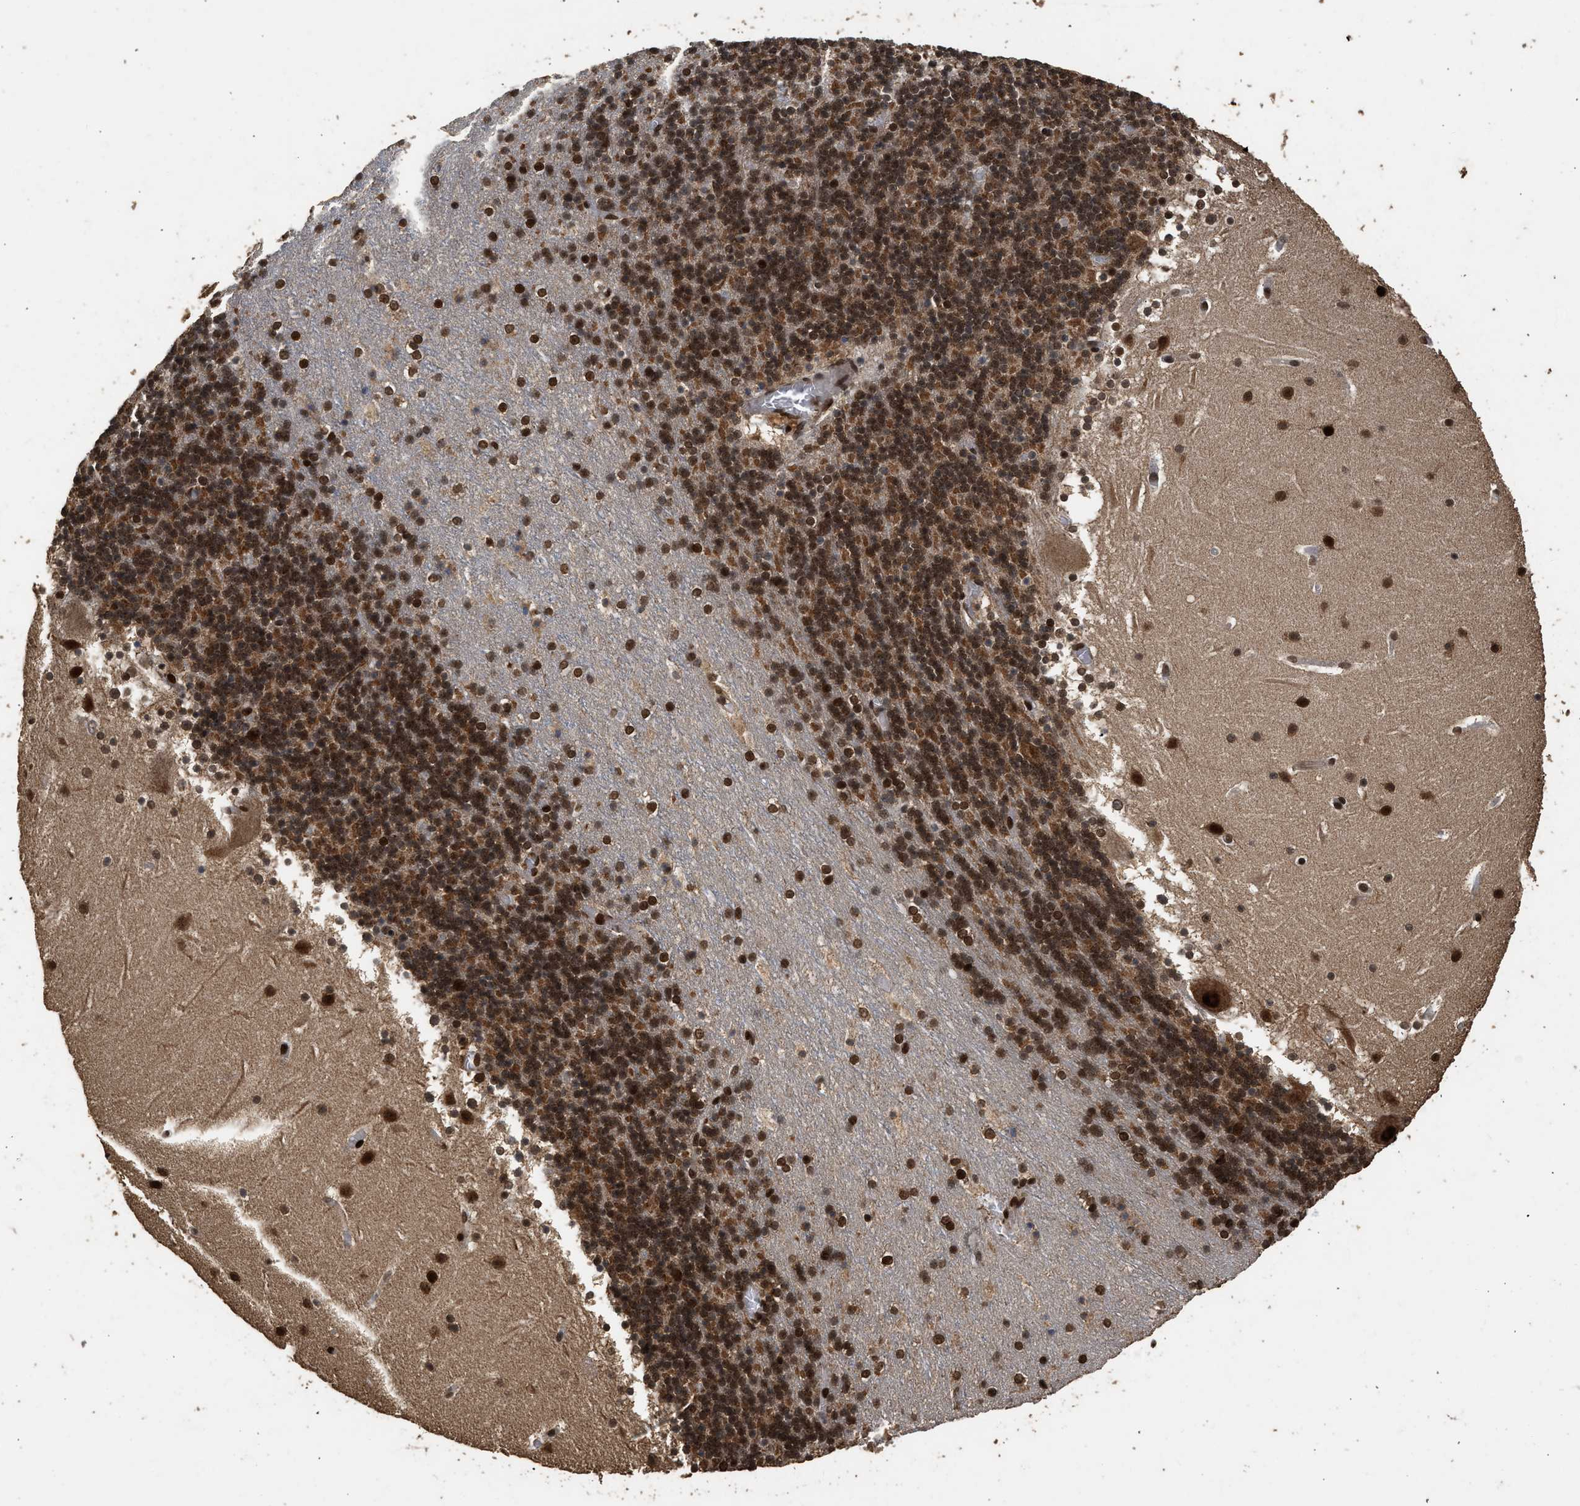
{"staining": {"intensity": "moderate", "quantity": ">75%", "location": "cytoplasmic/membranous,nuclear"}, "tissue": "cerebellum", "cell_type": "Cells in granular layer", "image_type": "normal", "snomed": [{"axis": "morphology", "description": "Normal tissue, NOS"}, {"axis": "topography", "description": "Cerebellum"}], "caption": "DAB (3,3'-diaminobenzidine) immunohistochemical staining of unremarkable human cerebellum displays moderate cytoplasmic/membranous,nuclear protein expression in about >75% of cells in granular layer.", "gene": "PPP4R3B", "patient": {"sex": "male", "age": 45}}